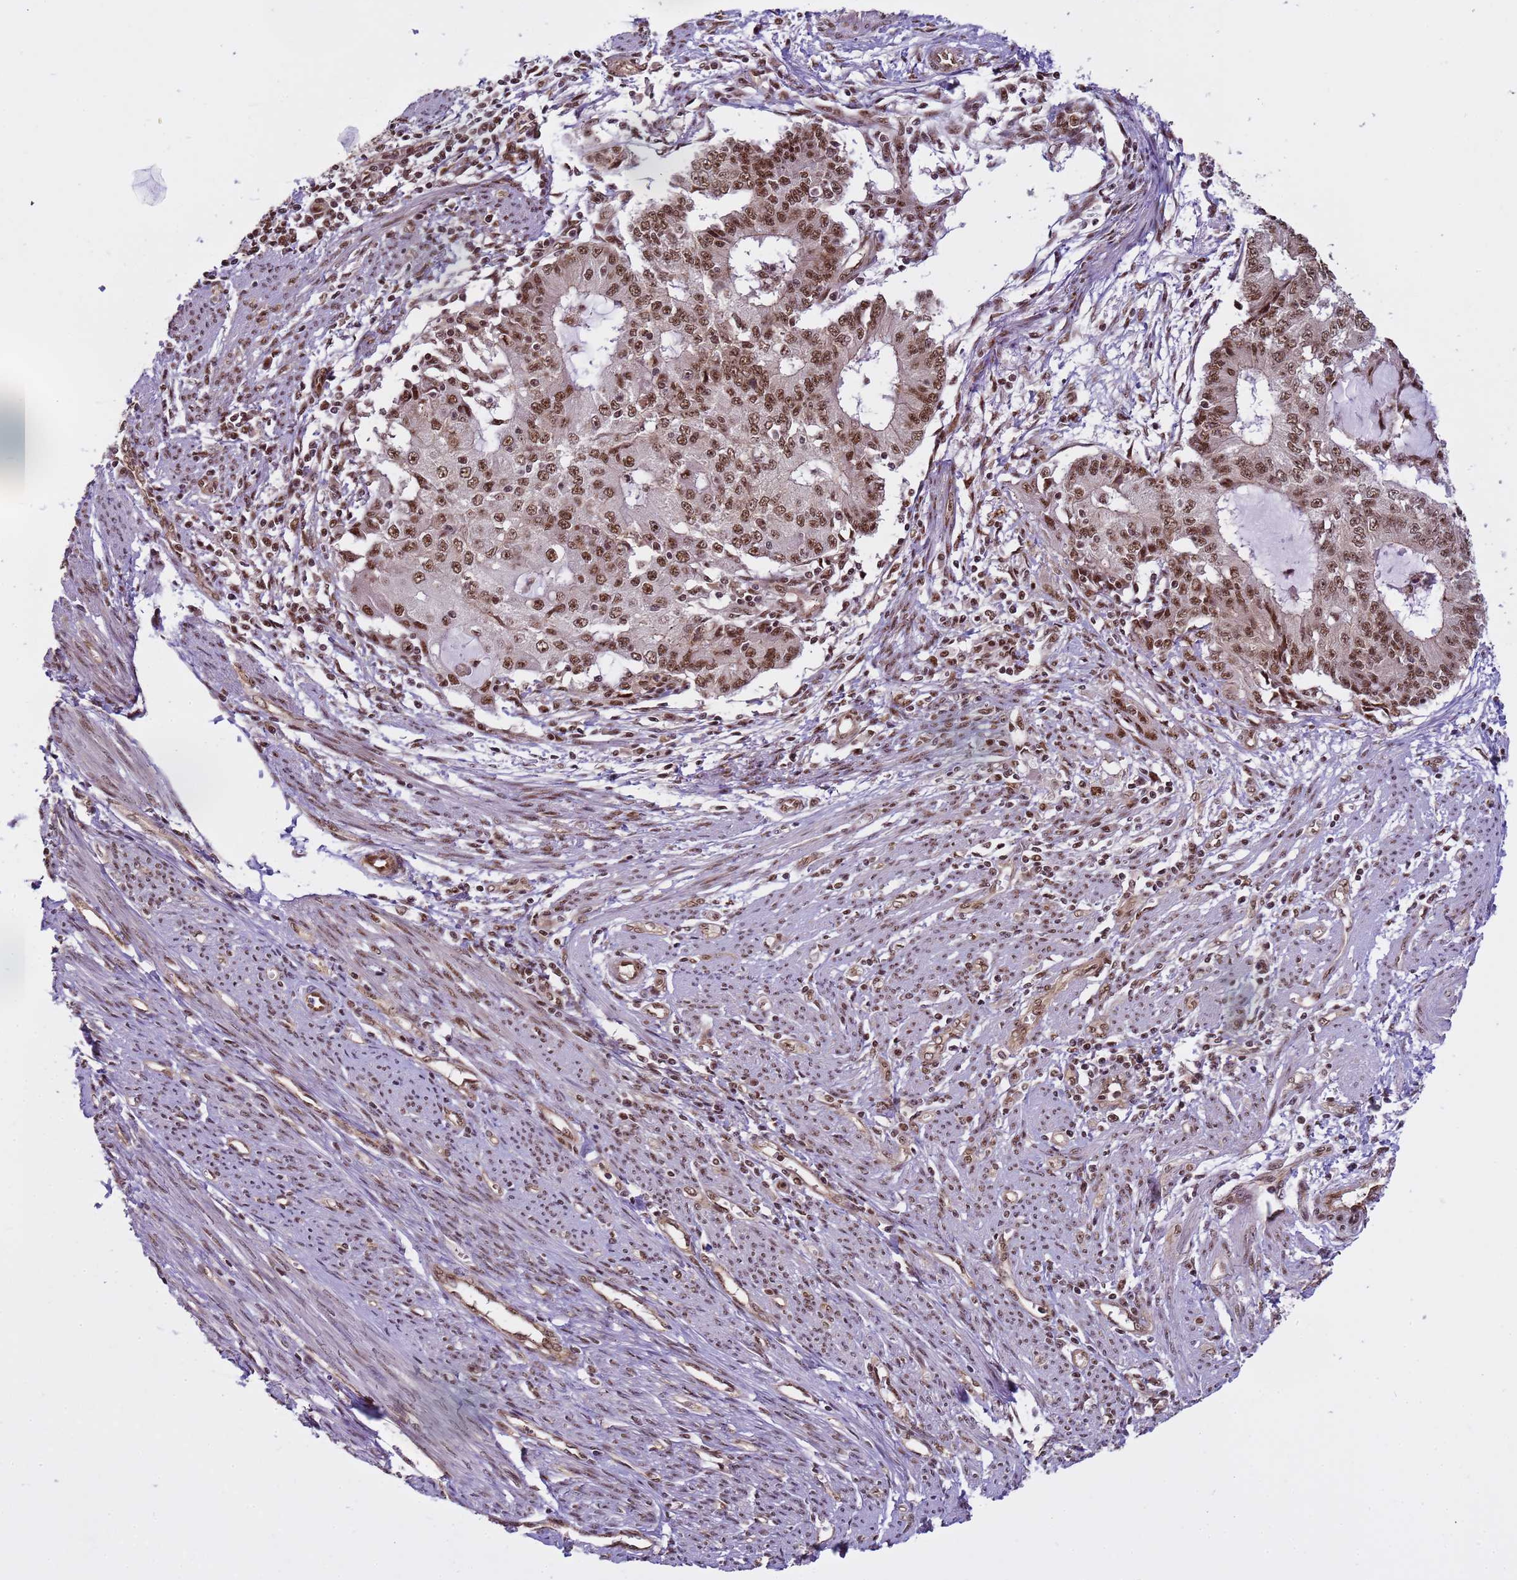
{"staining": {"intensity": "moderate", "quantity": ">75%", "location": "nuclear"}, "tissue": "endometrial cancer", "cell_type": "Tumor cells", "image_type": "cancer", "snomed": [{"axis": "morphology", "description": "Adenocarcinoma, NOS"}, {"axis": "topography", "description": "Endometrium"}], "caption": "This is a histology image of immunohistochemistry (IHC) staining of adenocarcinoma (endometrial), which shows moderate staining in the nuclear of tumor cells.", "gene": "EMC2", "patient": {"sex": "female", "age": 56}}